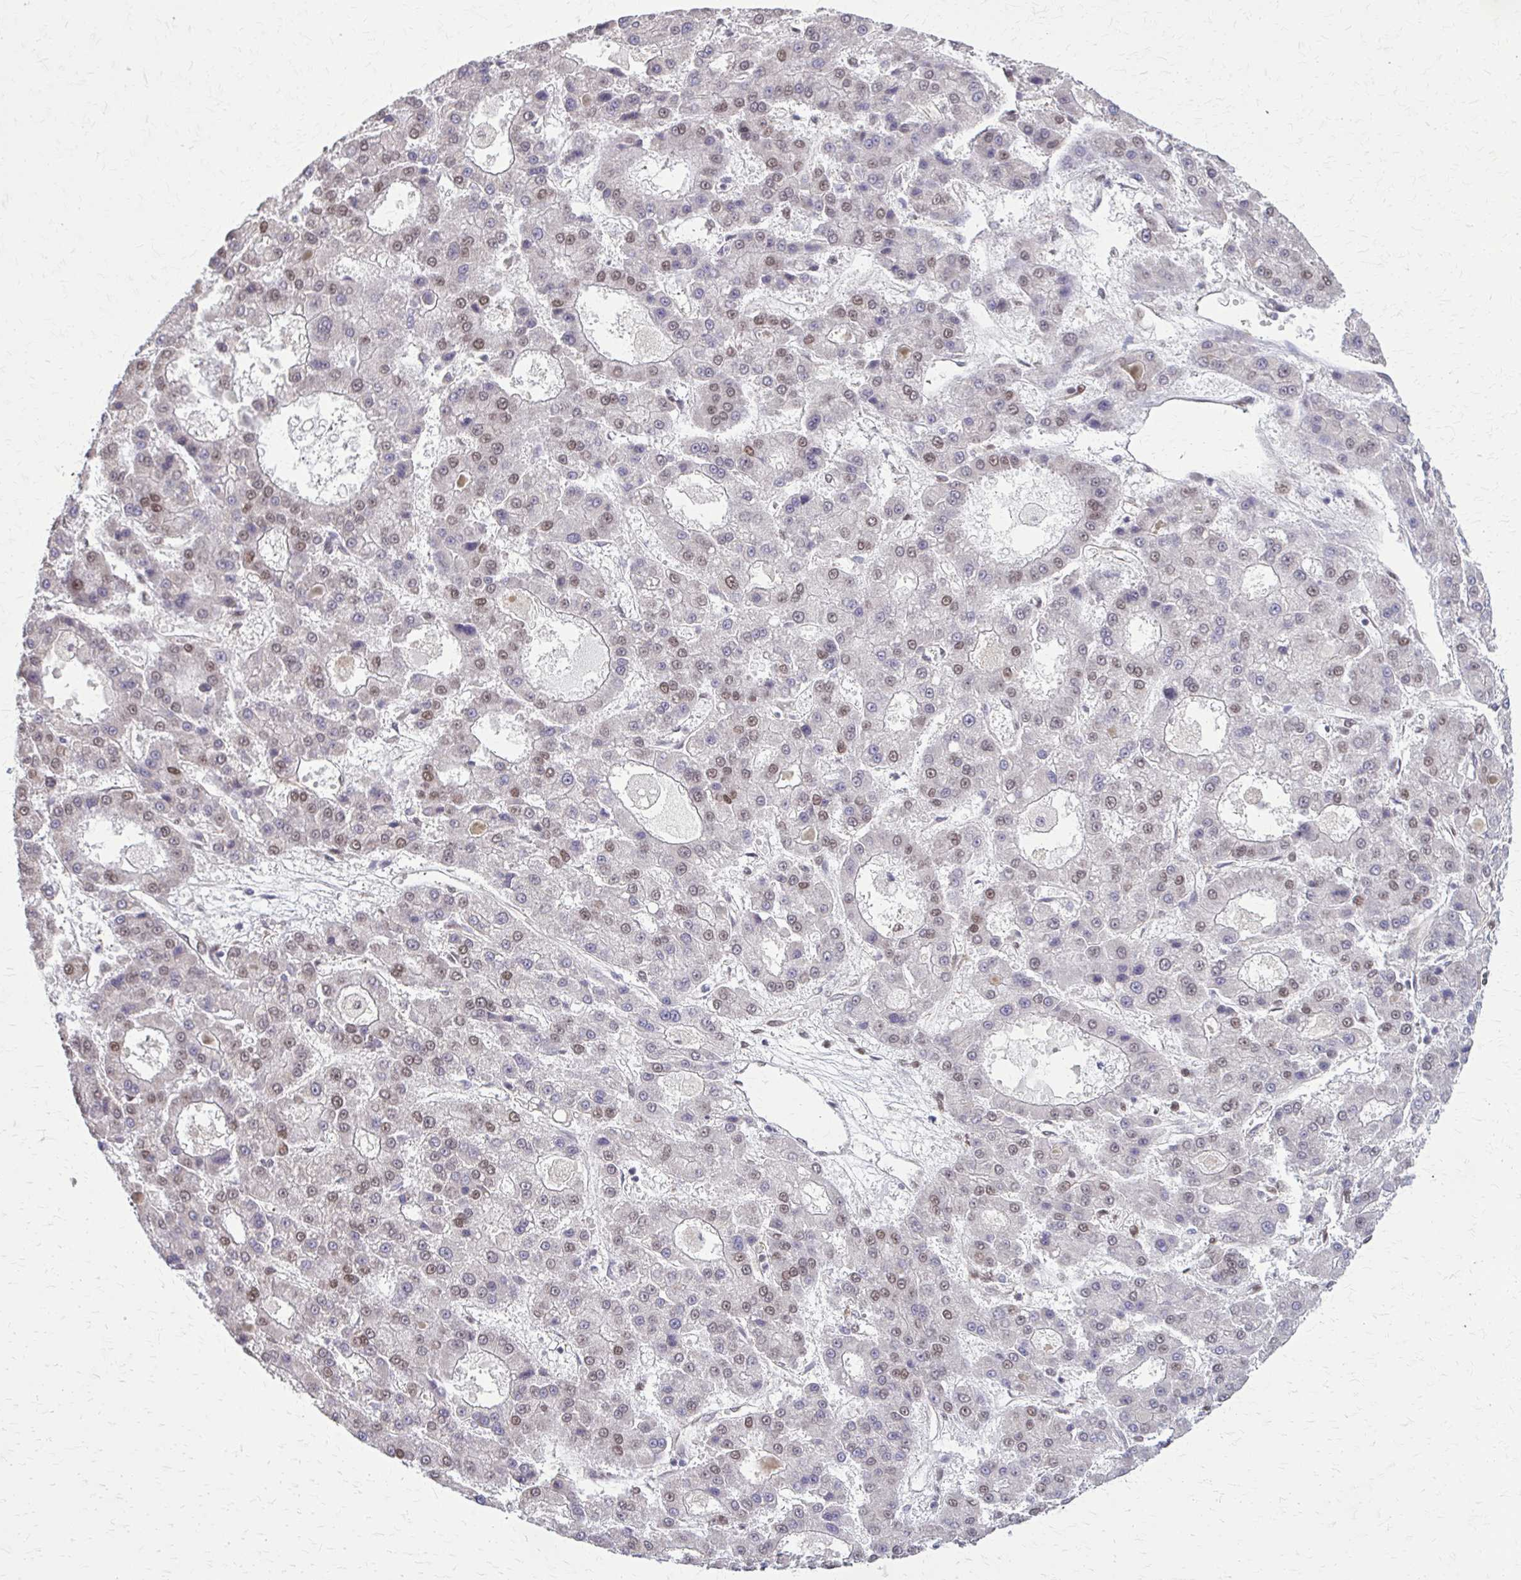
{"staining": {"intensity": "weak", "quantity": "25%-75%", "location": "nuclear"}, "tissue": "liver cancer", "cell_type": "Tumor cells", "image_type": "cancer", "snomed": [{"axis": "morphology", "description": "Carcinoma, Hepatocellular, NOS"}, {"axis": "topography", "description": "Liver"}], "caption": "Protein expression analysis of human liver cancer reveals weak nuclear staining in approximately 25%-75% of tumor cells.", "gene": "TTF1", "patient": {"sex": "male", "age": 70}}